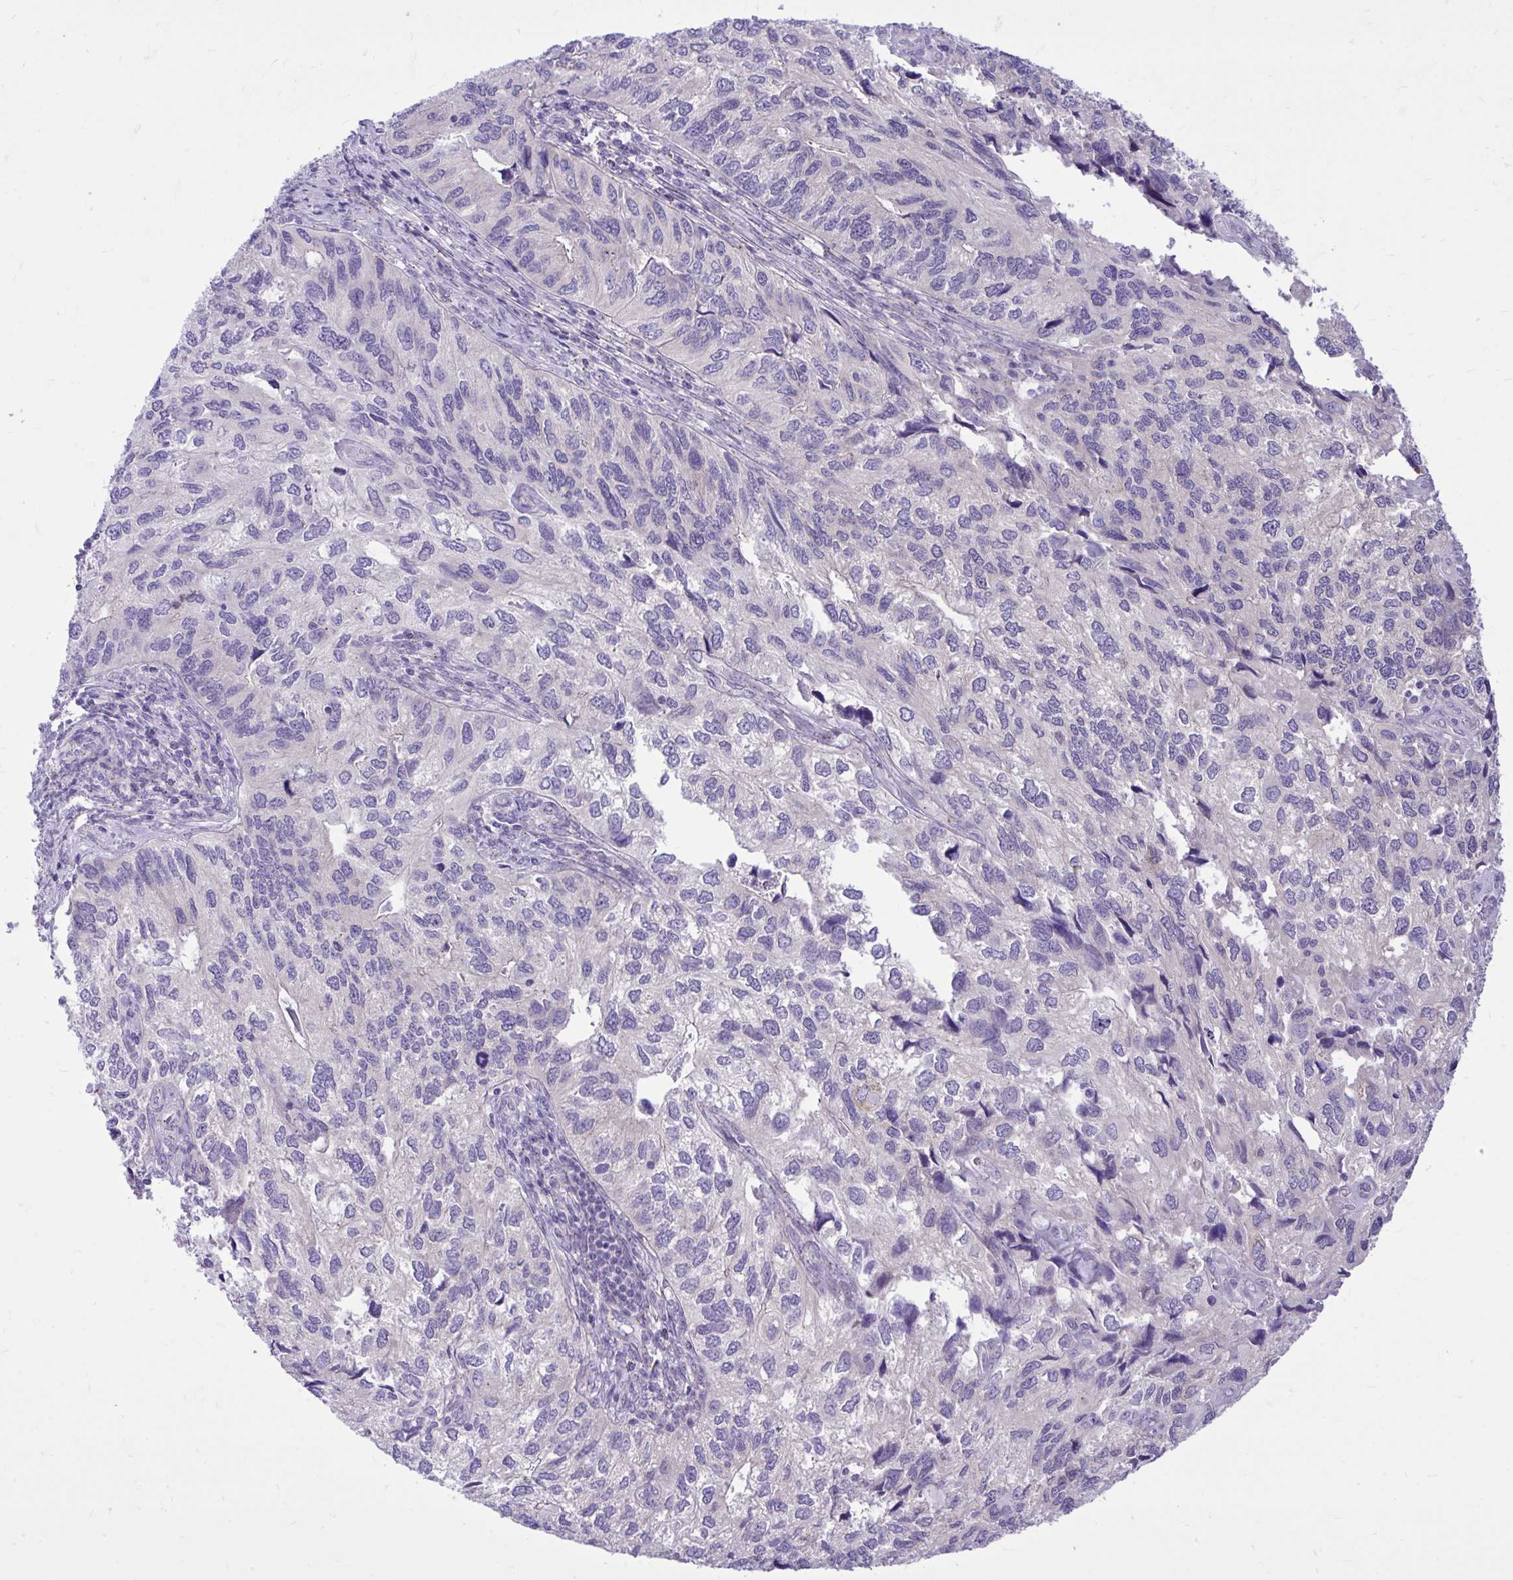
{"staining": {"intensity": "negative", "quantity": "none", "location": "none"}, "tissue": "endometrial cancer", "cell_type": "Tumor cells", "image_type": "cancer", "snomed": [{"axis": "morphology", "description": "Carcinoma, NOS"}, {"axis": "topography", "description": "Uterus"}], "caption": "Immunohistochemistry (IHC) histopathology image of neoplastic tissue: human endometrial cancer (carcinoma) stained with DAB shows no significant protein positivity in tumor cells.", "gene": "CEACAM18", "patient": {"sex": "female", "age": 76}}